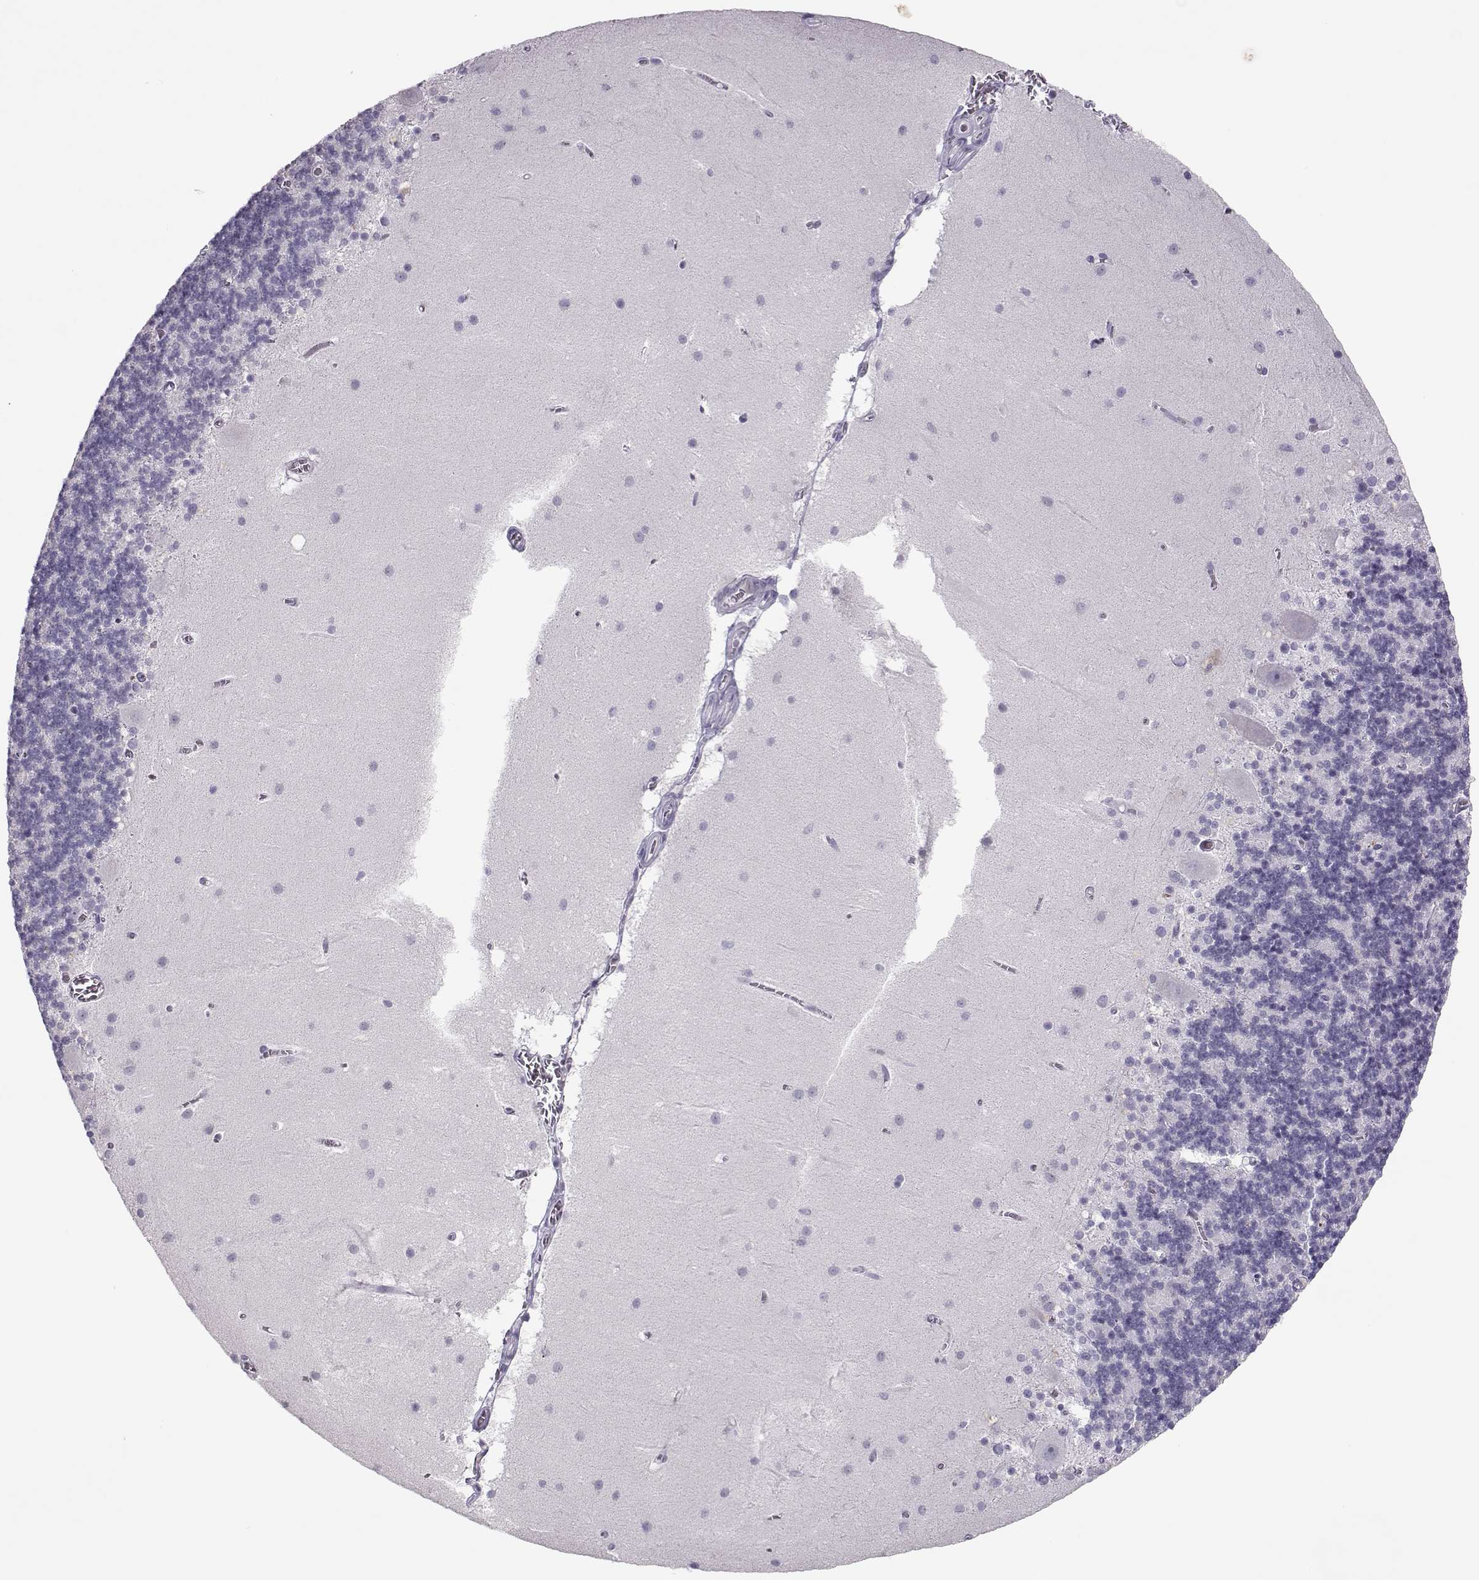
{"staining": {"intensity": "negative", "quantity": "none", "location": "none"}, "tissue": "cerebellum", "cell_type": "Cells in granular layer", "image_type": "normal", "snomed": [{"axis": "morphology", "description": "Normal tissue, NOS"}, {"axis": "topography", "description": "Cerebellum"}], "caption": "There is no significant expression in cells in granular layer of cerebellum. Nuclei are stained in blue.", "gene": "SGO1", "patient": {"sex": "male", "age": 70}}